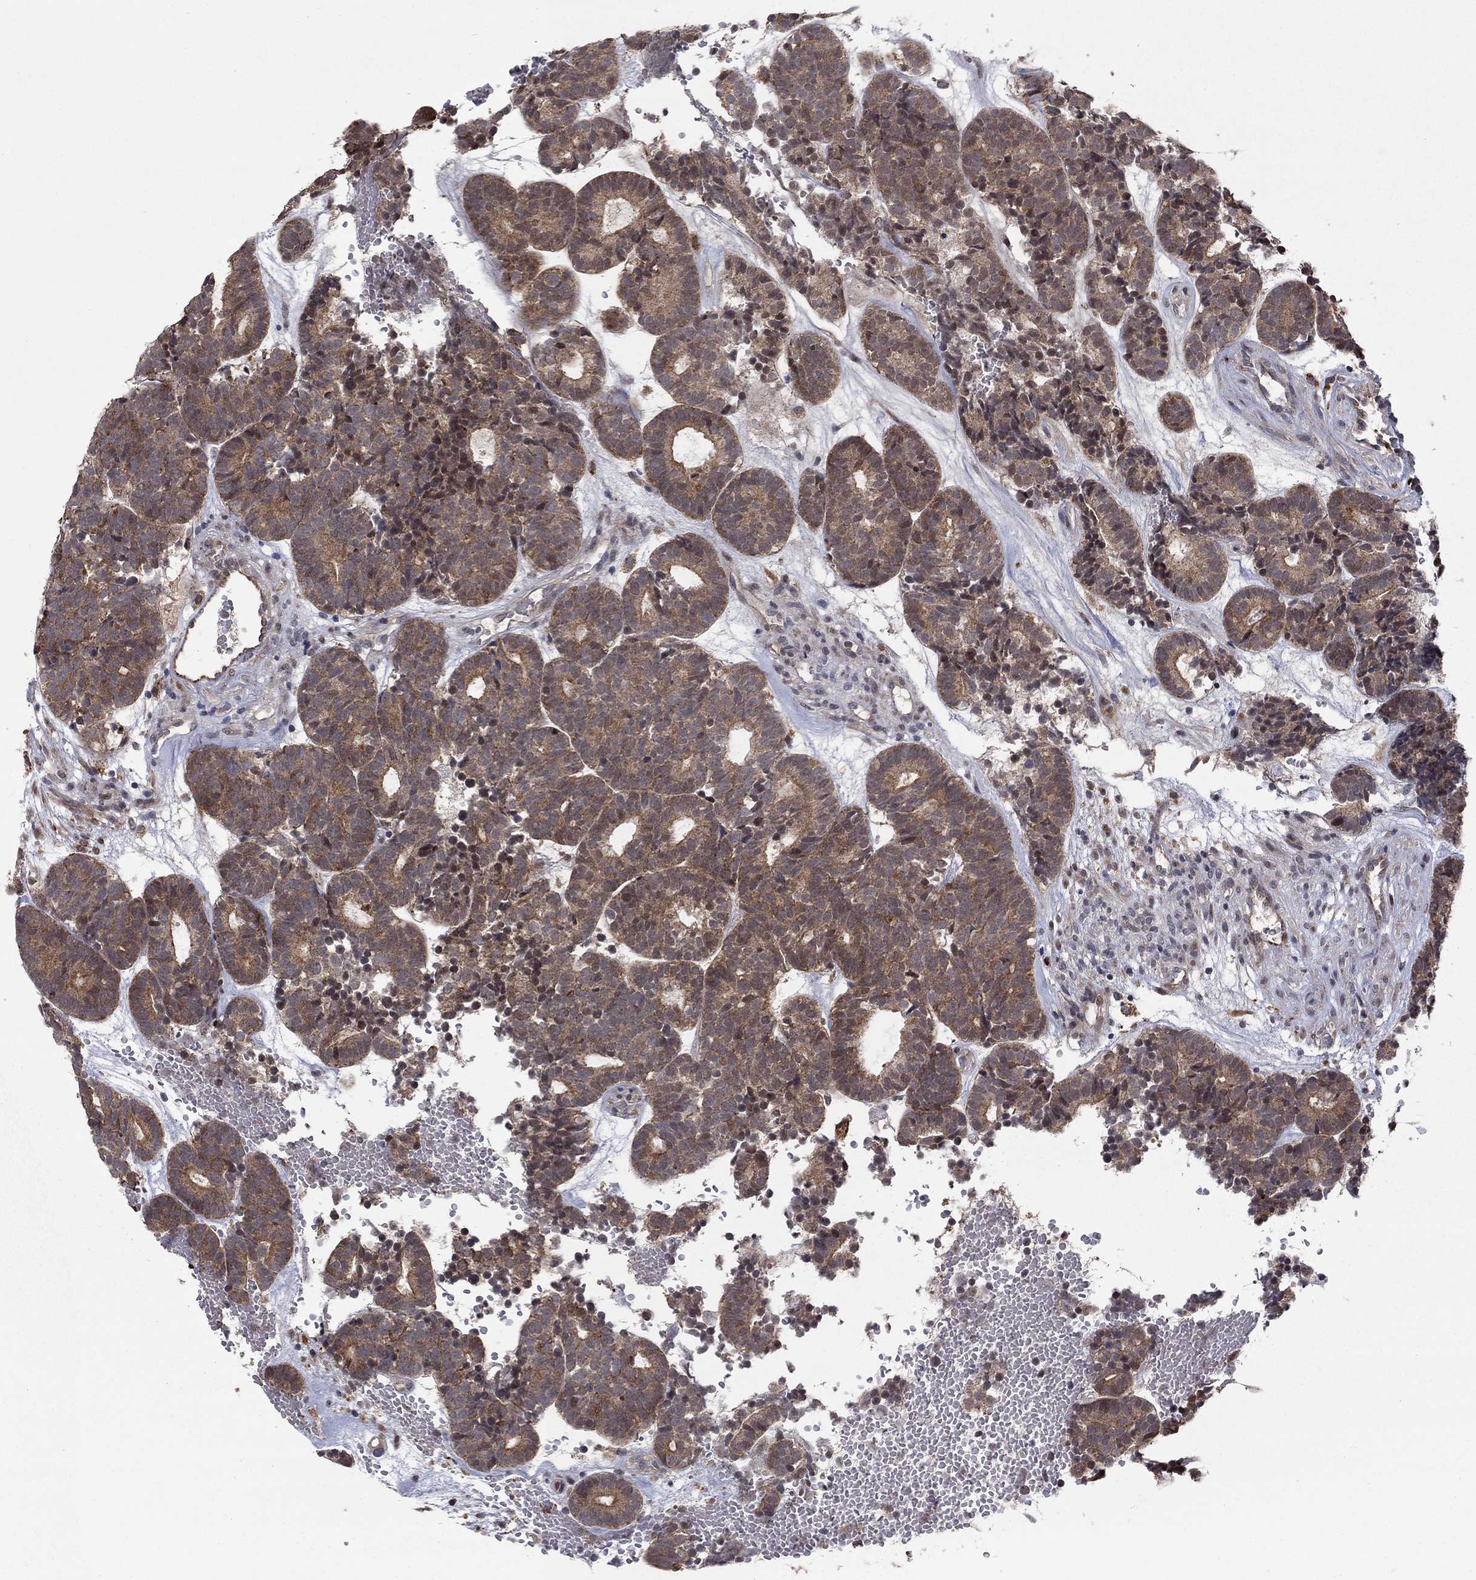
{"staining": {"intensity": "moderate", "quantity": ">75%", "location": "cytoplasmic/membranous"}, "tissue": "head and neck cancer", "cell_type": "Tumor cells", "image_type": "cancer", "snomed": [{"axis": "morphology", "description": "Adenocarcinoma, NOS"}, {"axis": "topography", "description": "Head-Neck"}], "caption": "There is medium levels of moderate cytoplasmic/membranous expression in tumor cells of head and neck cancer (adenocarcinoma), as demonstrated by immunohistochemical staining (brown color).", "gene": "ZNF395", "patient": {"sex": "female", "age": 81}}